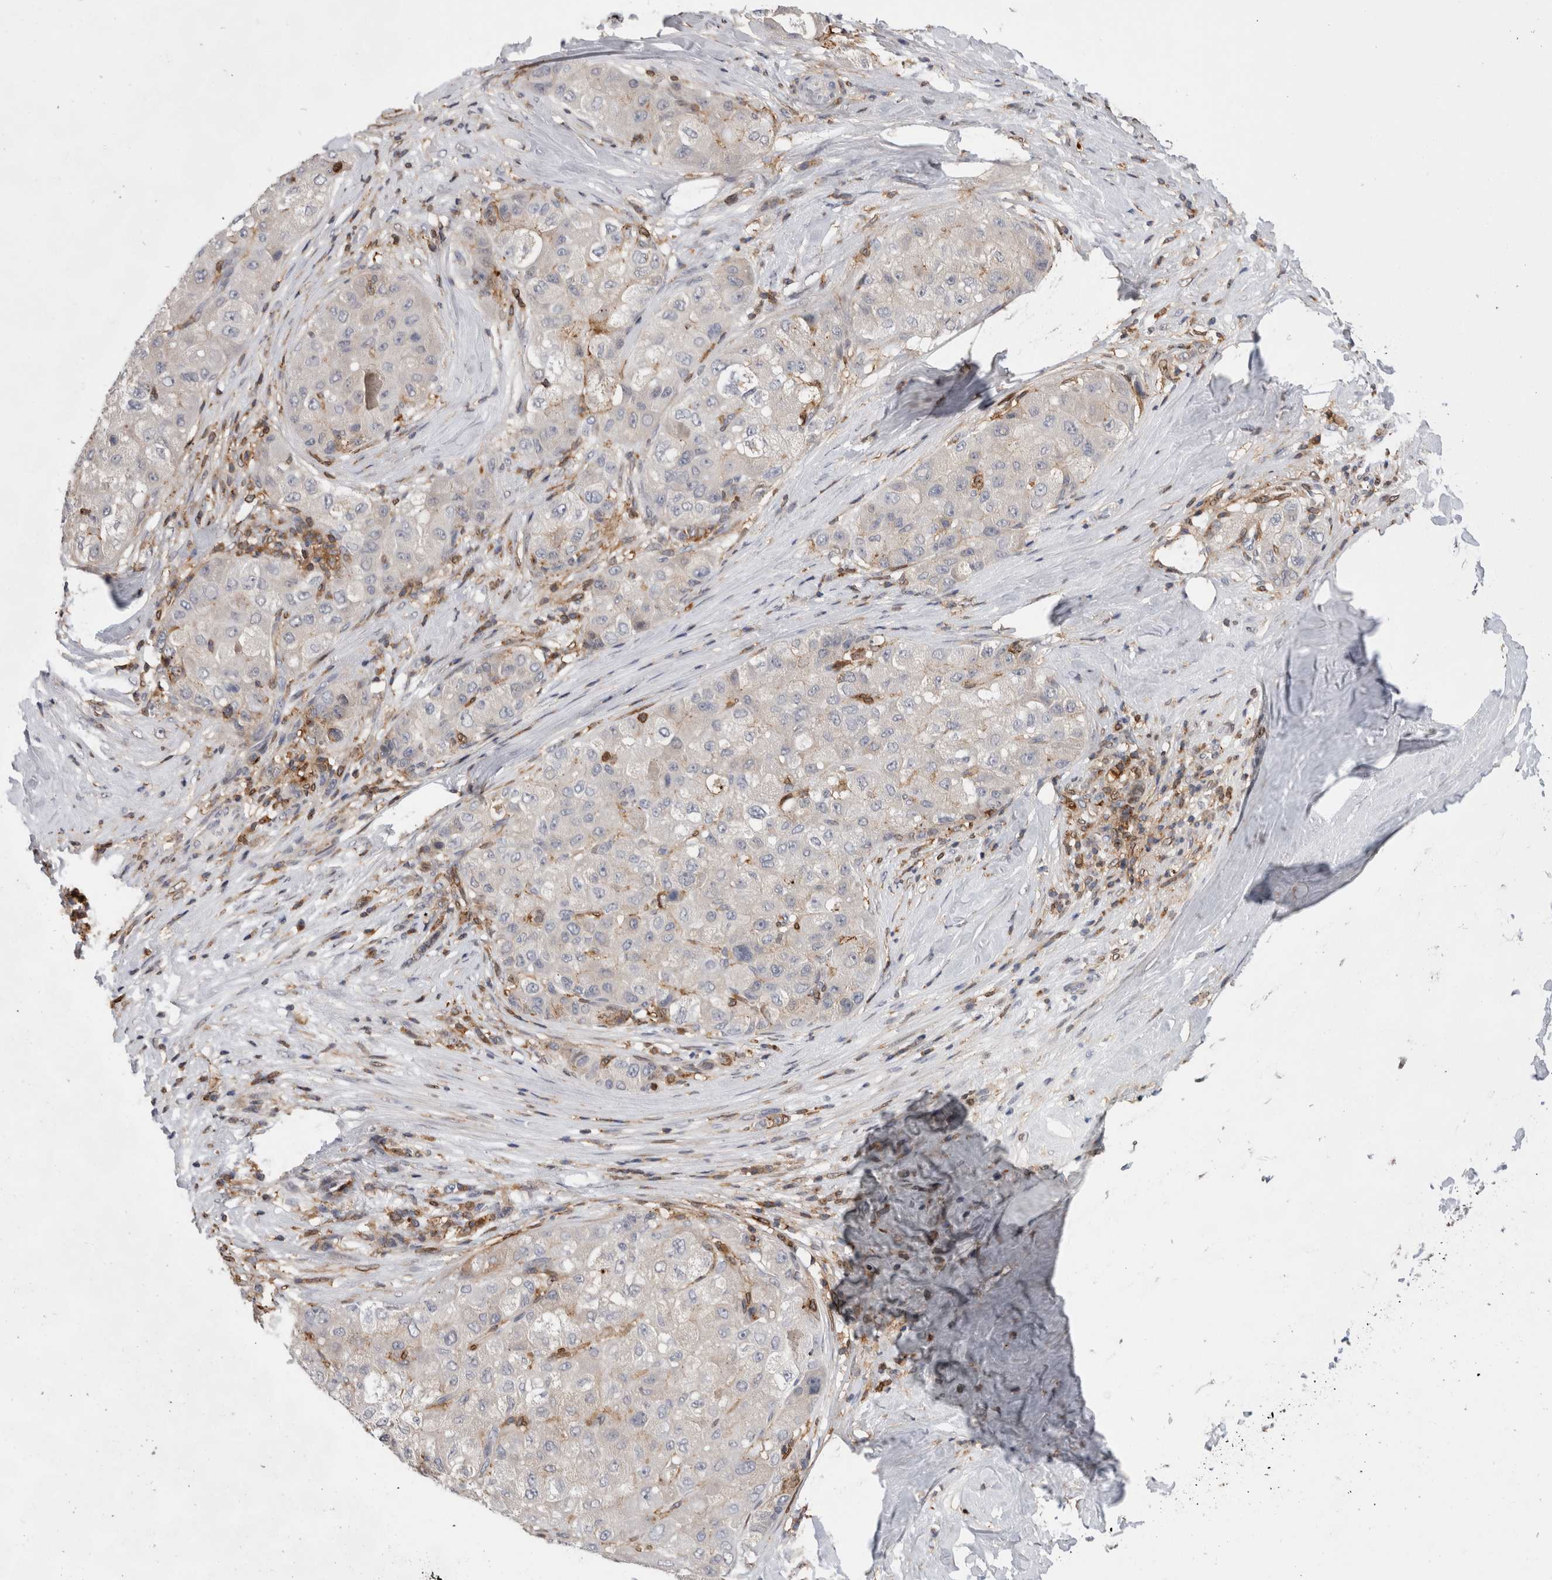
{"staining": {"intensity": "negative", "quantity": "none", "location": "none"}, "tissue": "liver cancer", "cell_type": "Tumor cells", "image_type": "cancer", "snomed": [{"axis": "morphology", "description": "Carcinoma, Hepatocellular, NOS"}, {"axis": "topography", "description": "Liver"}], "caption": "Hepatocellular carcinoma (liver) was stained to show a protein in brown. There is no significant expression in tumor cells.", "gene": "CCDC88B", "patient": {"sex": "male", "age": 80}}